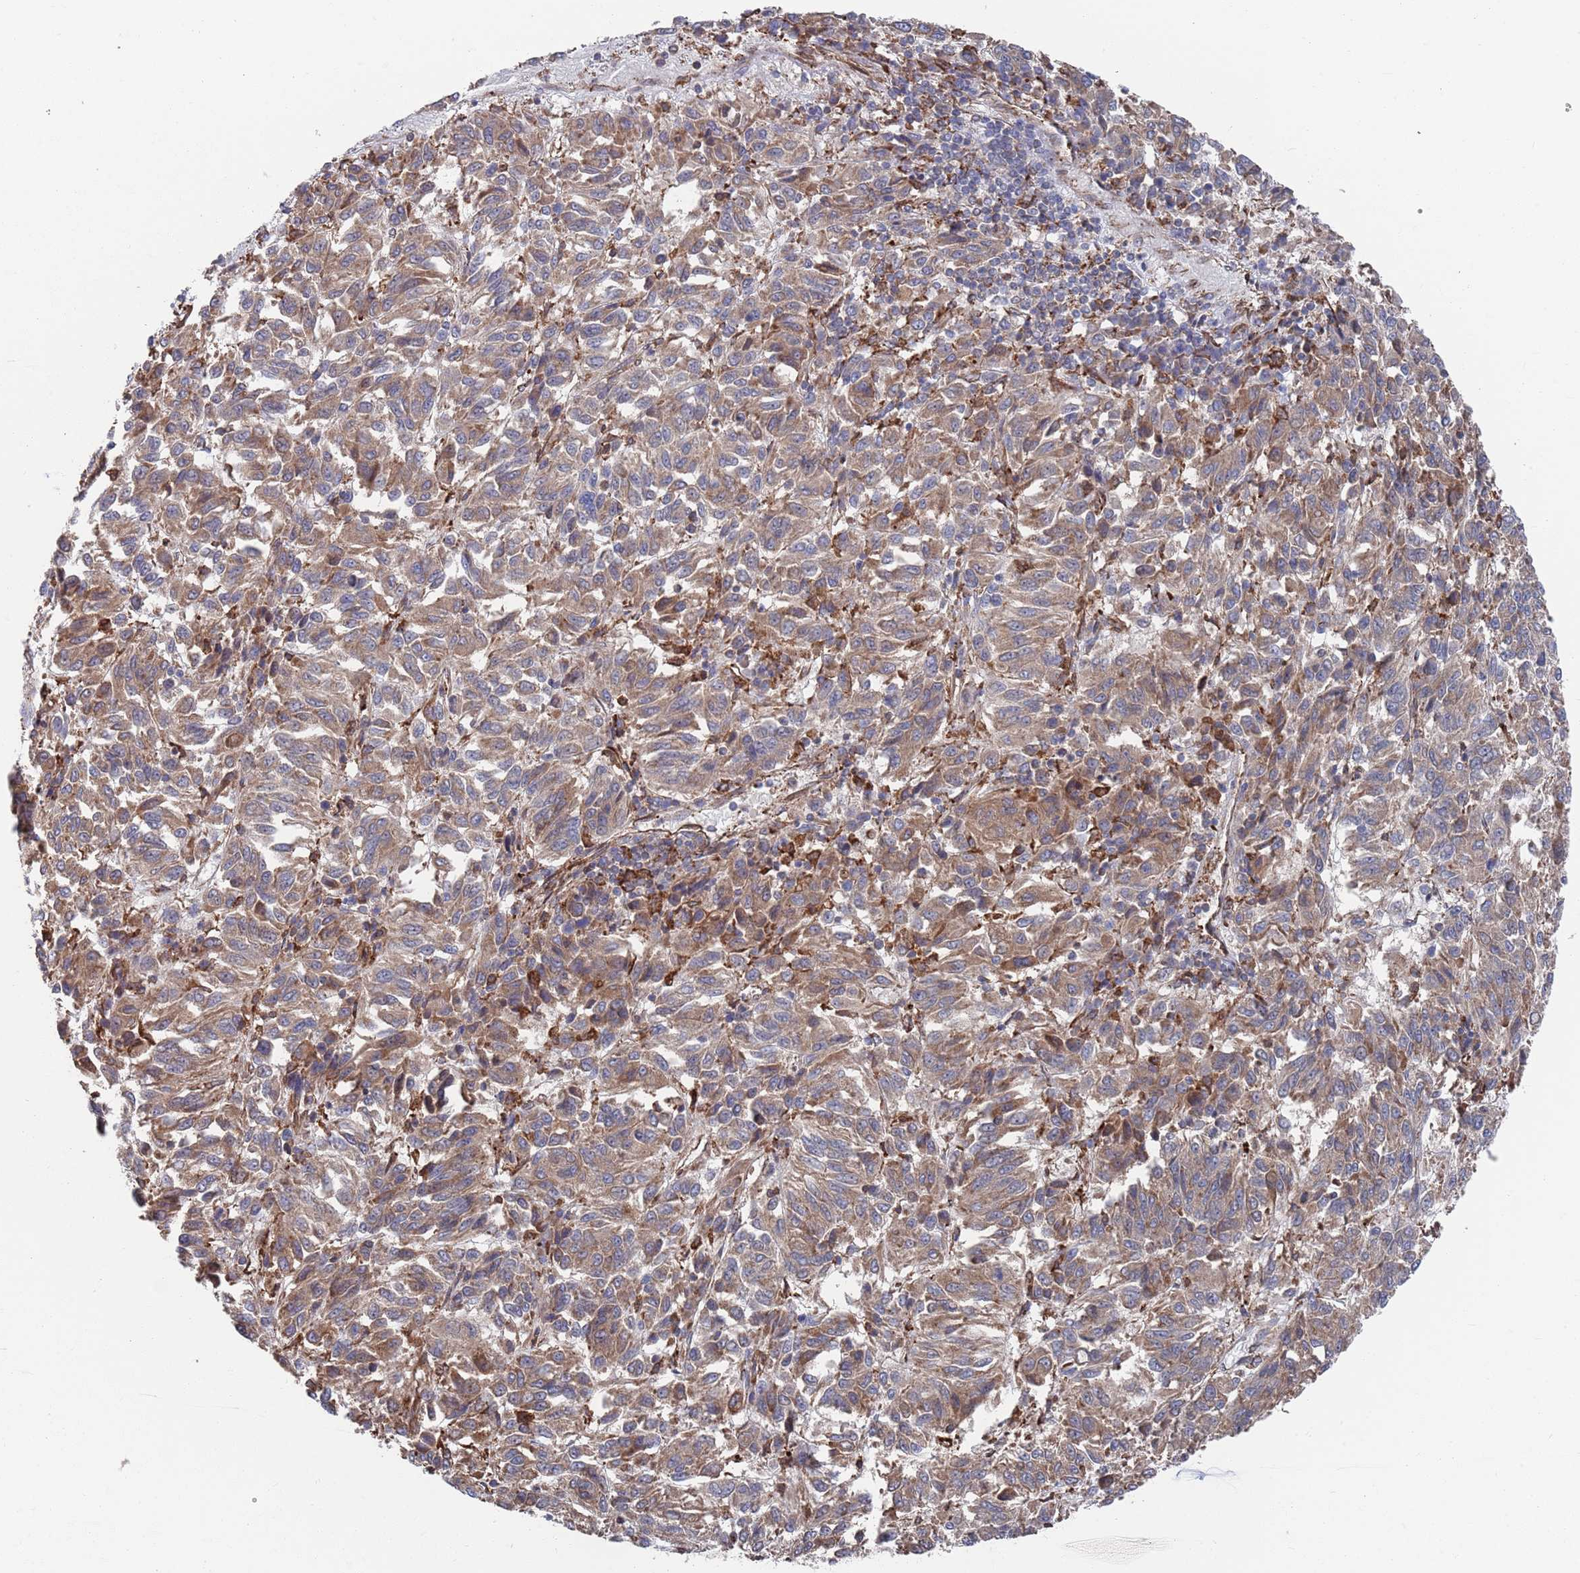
{"staining": {"intensity": "weak", "quantity": ">75%", "location": "cytoplasmic/membranous"}, "tissue": "melanoma", "cell_type": "Tumor cells", "image_type": "cancer", "snomed": [{"axis": "morphology", "description": "Malignant melanoma, Metastatic site"}, {"axis": "topography", "description": "Lung"}], "caption": "About >75% of tumor cells in malignant melanoma (metastatic site) demonstrate weak cytoplasmic/membranous protein expression as visualized by brown immunohistochemical staining.", "gene": "GID8", "patient": {"sex": "male", "age": 64}}